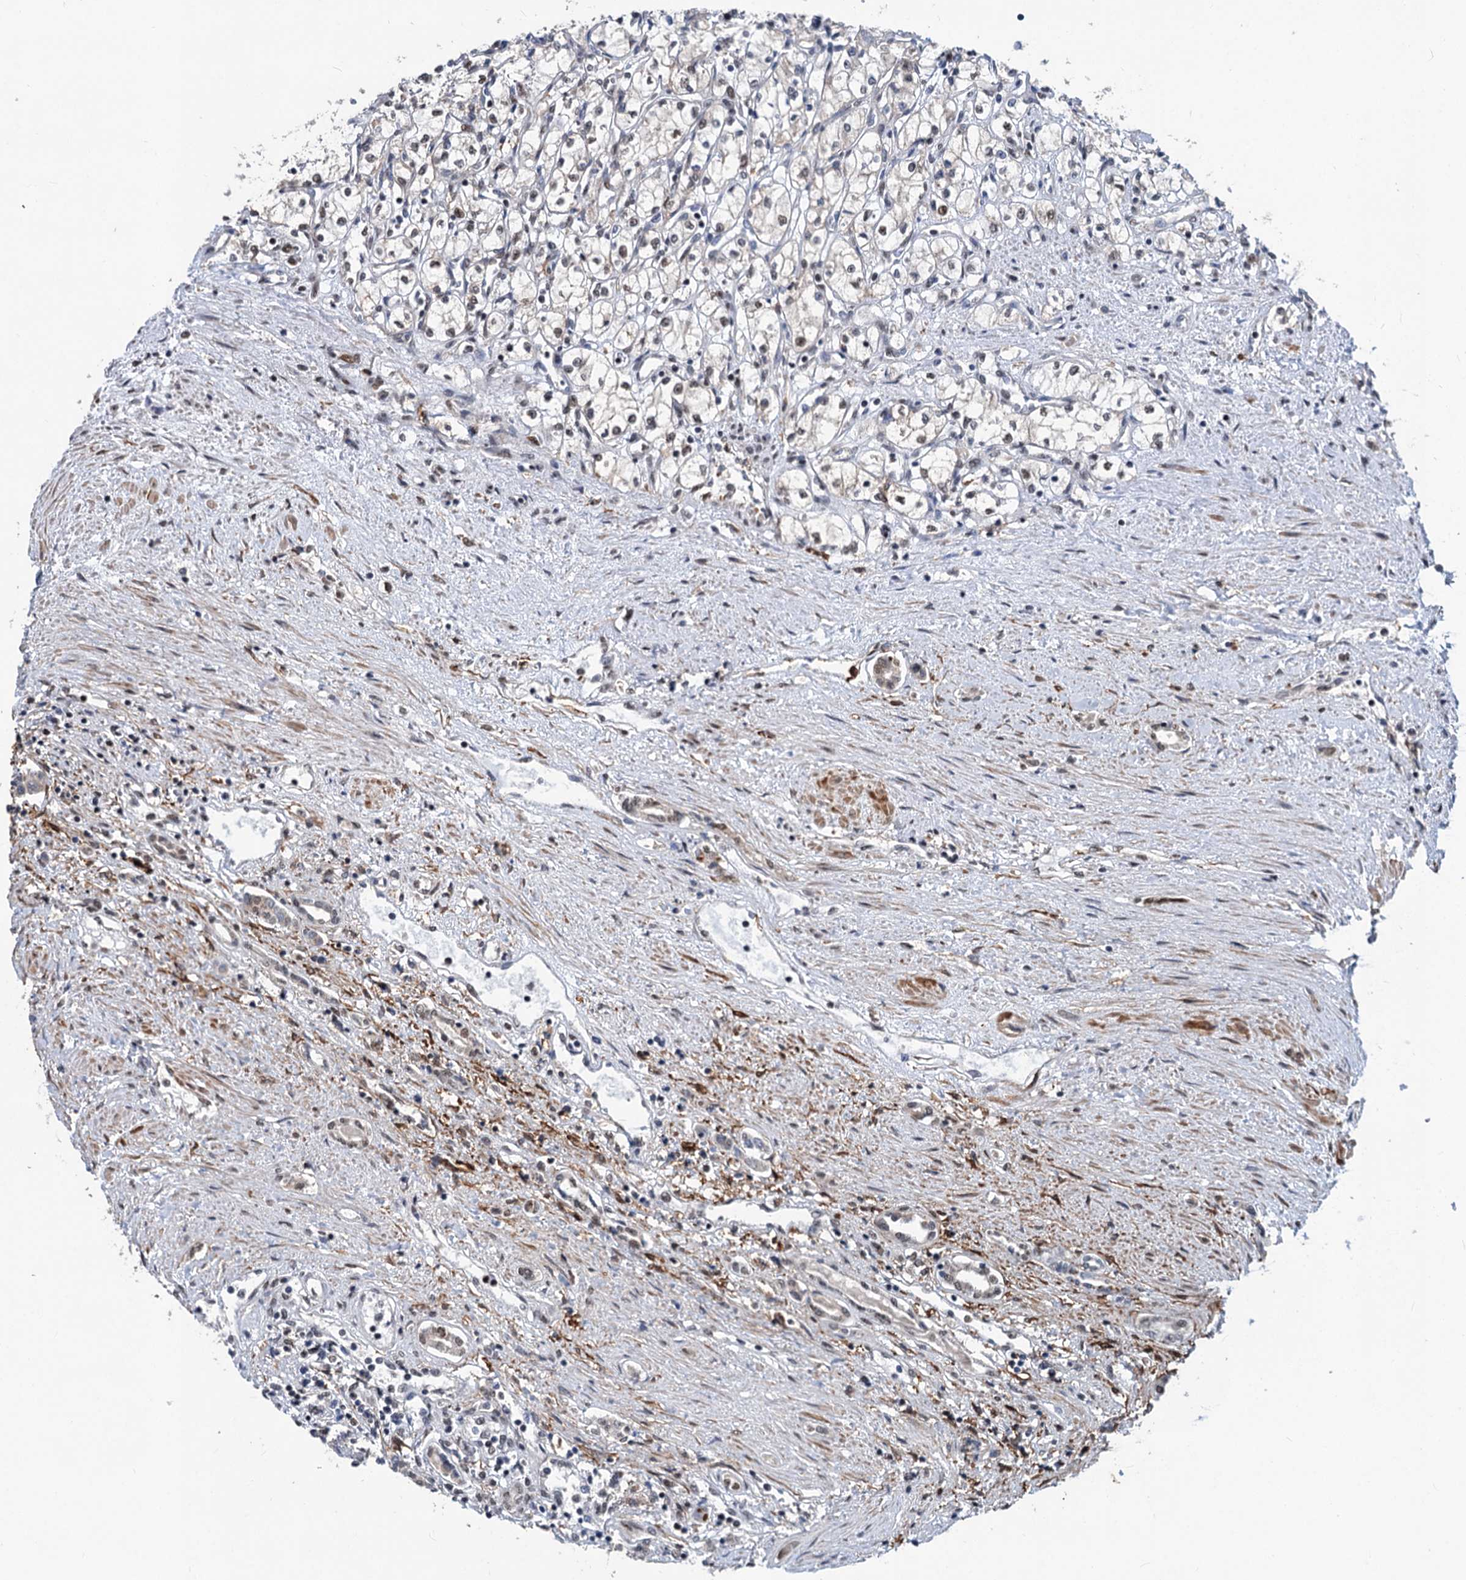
{"staining": {"intensity": "weak", "quantity": "<25%", "location": "nuclear"}, "tissue": "renal cancer", "cell_type": "Tumor cells", "image_type": "cancer", "snomed": [{"axis": "morphology", "description": "Adenocarcinoma, NOS"}, {"axis": "topography", "description": "Kidney"}], "caption": "This is an immunohistochemistry (IHC) image of human renal cancer. There is no staining in tumor cells.", "gene": "PHF8", "patient": {"sex": "male", "age": 59}}